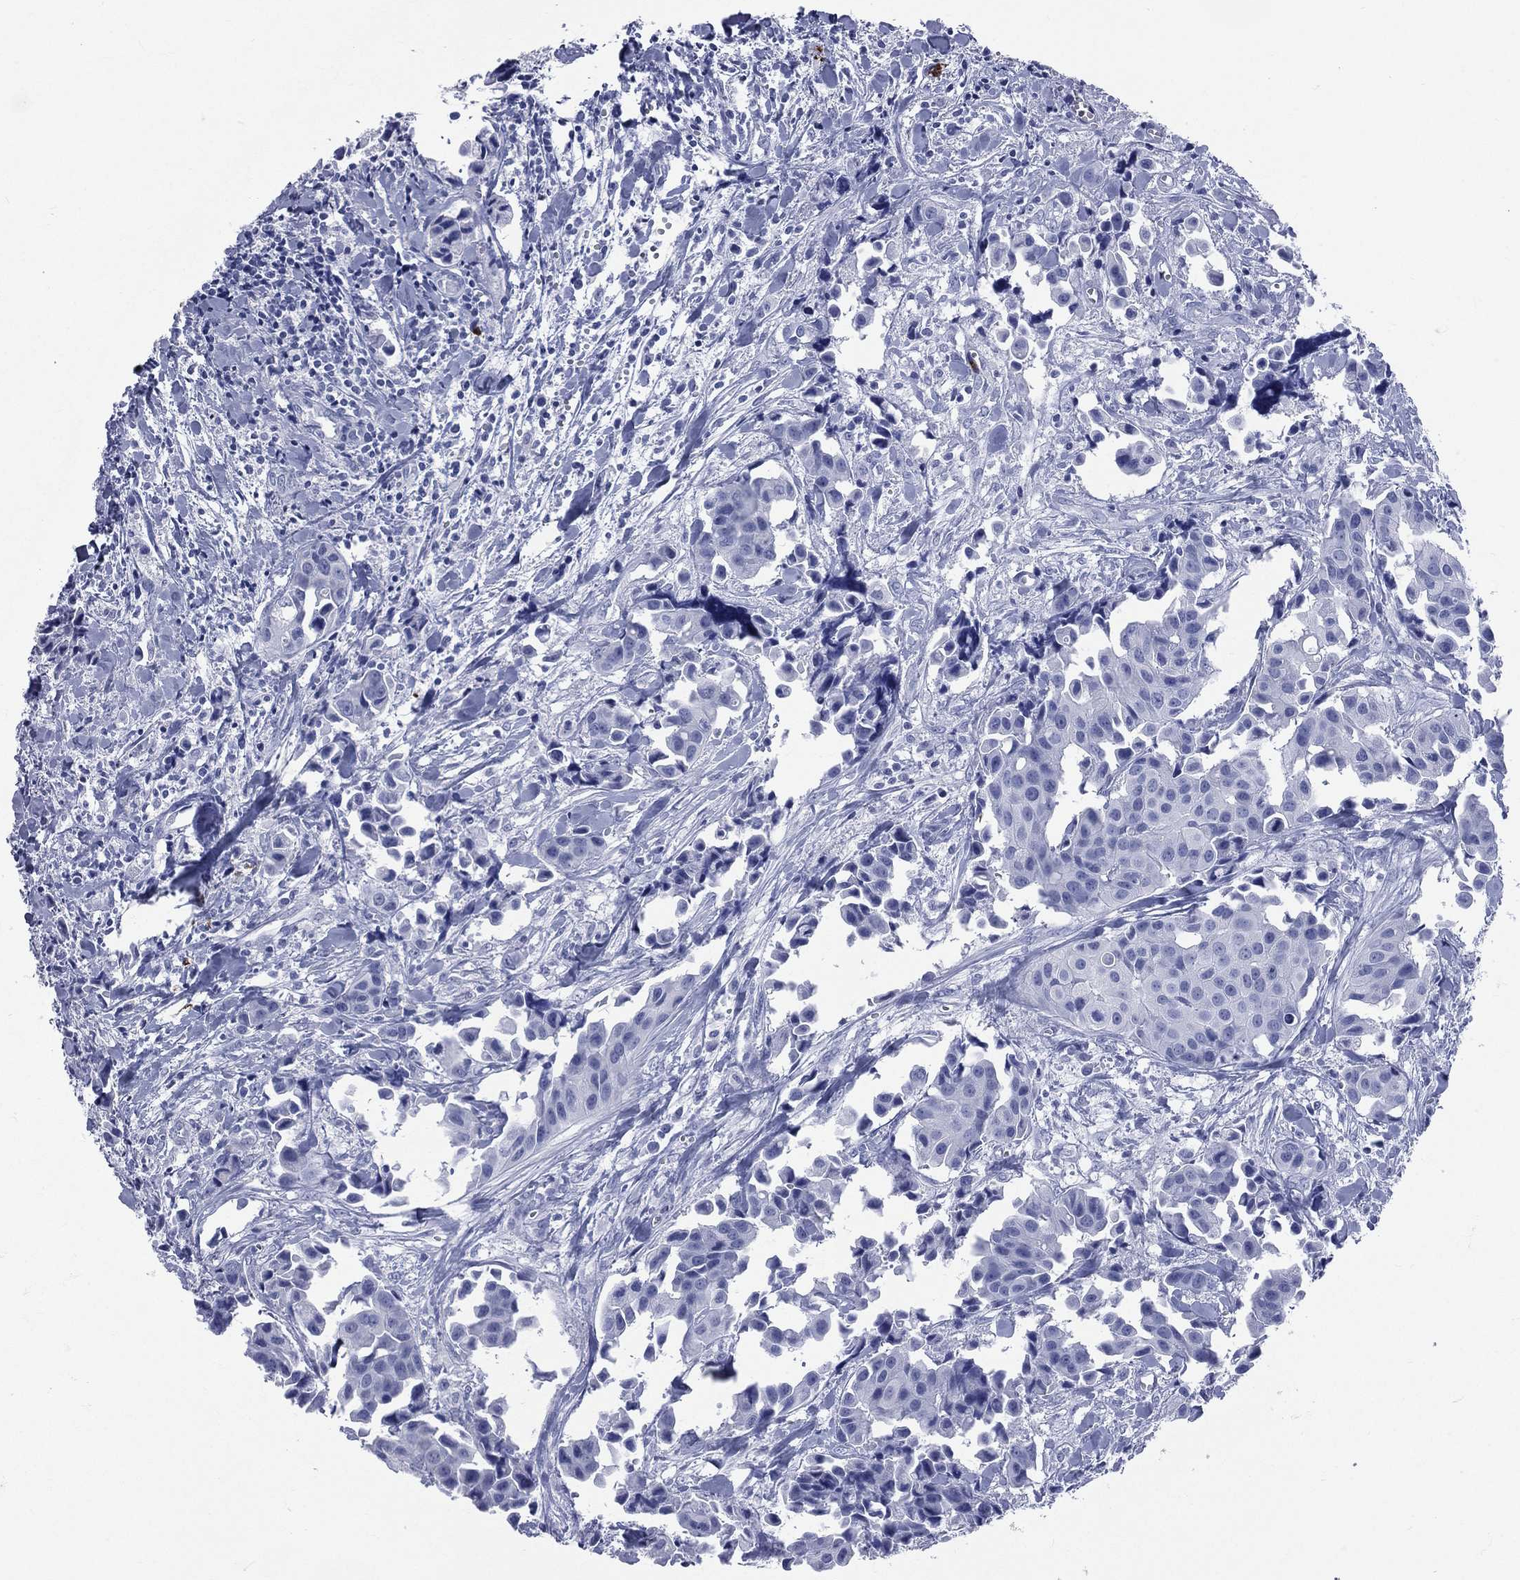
{"staining": {"intensity": "negative", "quantity": "none", "location": "none"}, "tissue": "head and neck cancer", "cell_type": "Tumor cells", "image_type": "cancer", "snomed": [{"axis": "morphology", "description": "Adenocarcinoma, NOS"}, {"axis": "topography", "description": "Head-Neck"}], "caption": "A high-resolution histopathology image shows IHC staining of head and neck adenocarcinoma, which displays no significant staining in tumor cells.", "gene": "PGLYRP1", "patient": {"sex": "male", "age": 76}}